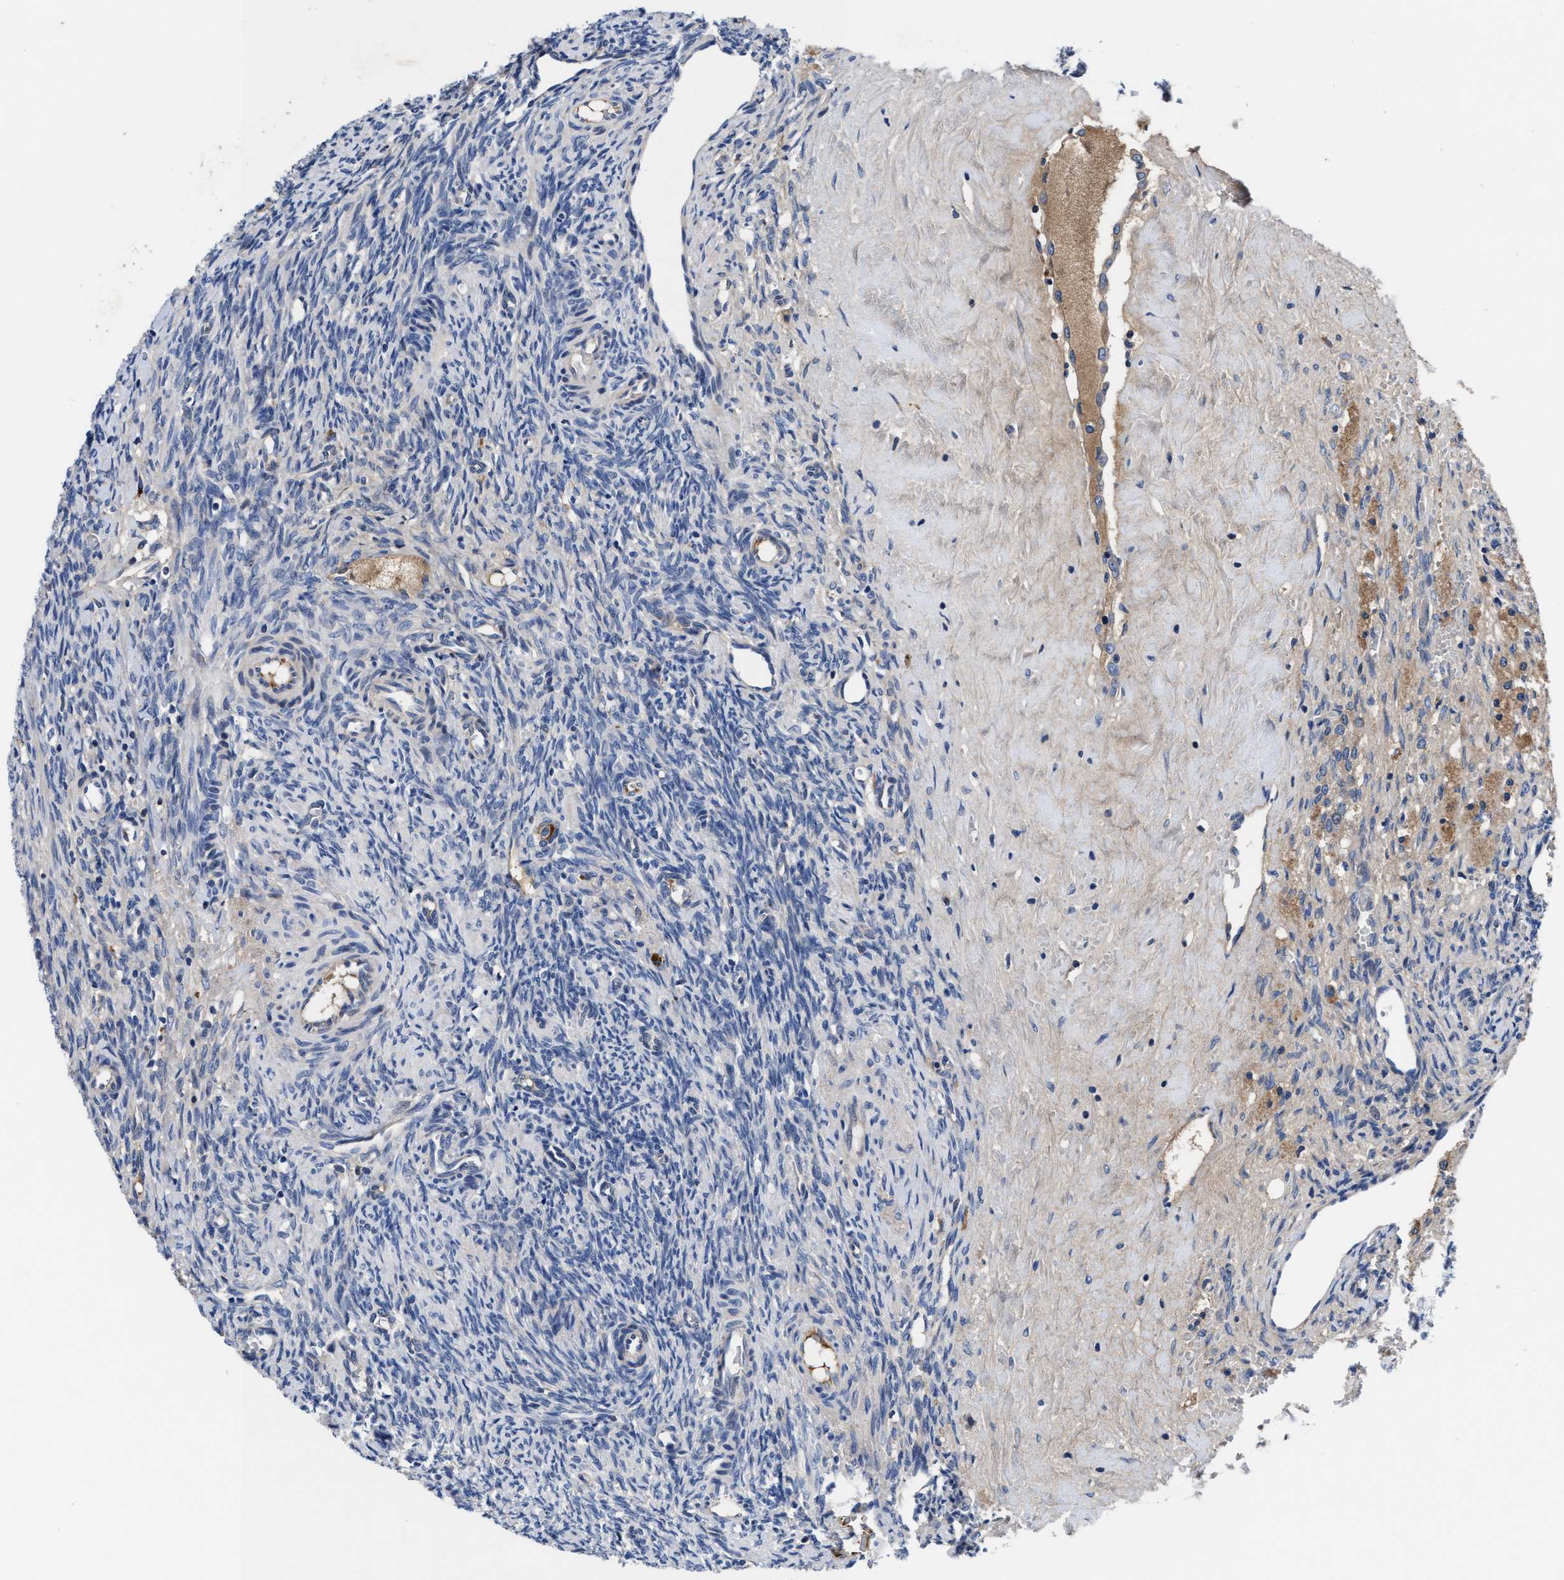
{"staining": {"intensity": "moderate", "quantity": "25%-75%", "location": "cytoplasmic/membranous"}, "tissue": "ovary", "cell_type": "Follicle cells", "image_type": "normal", "snomed": [{"axis": "morphology", "description": "Normal tissue, NOS"}, {"axis": "topography", "description": "Ovary"}], "caption": "Moderate cytoplasmic/membranous protein expression is seen in approximately 25%-75% of follicle cells in ovary.", "gene": "DHRS13", "patient": {"sex": "female", "age": 41}}